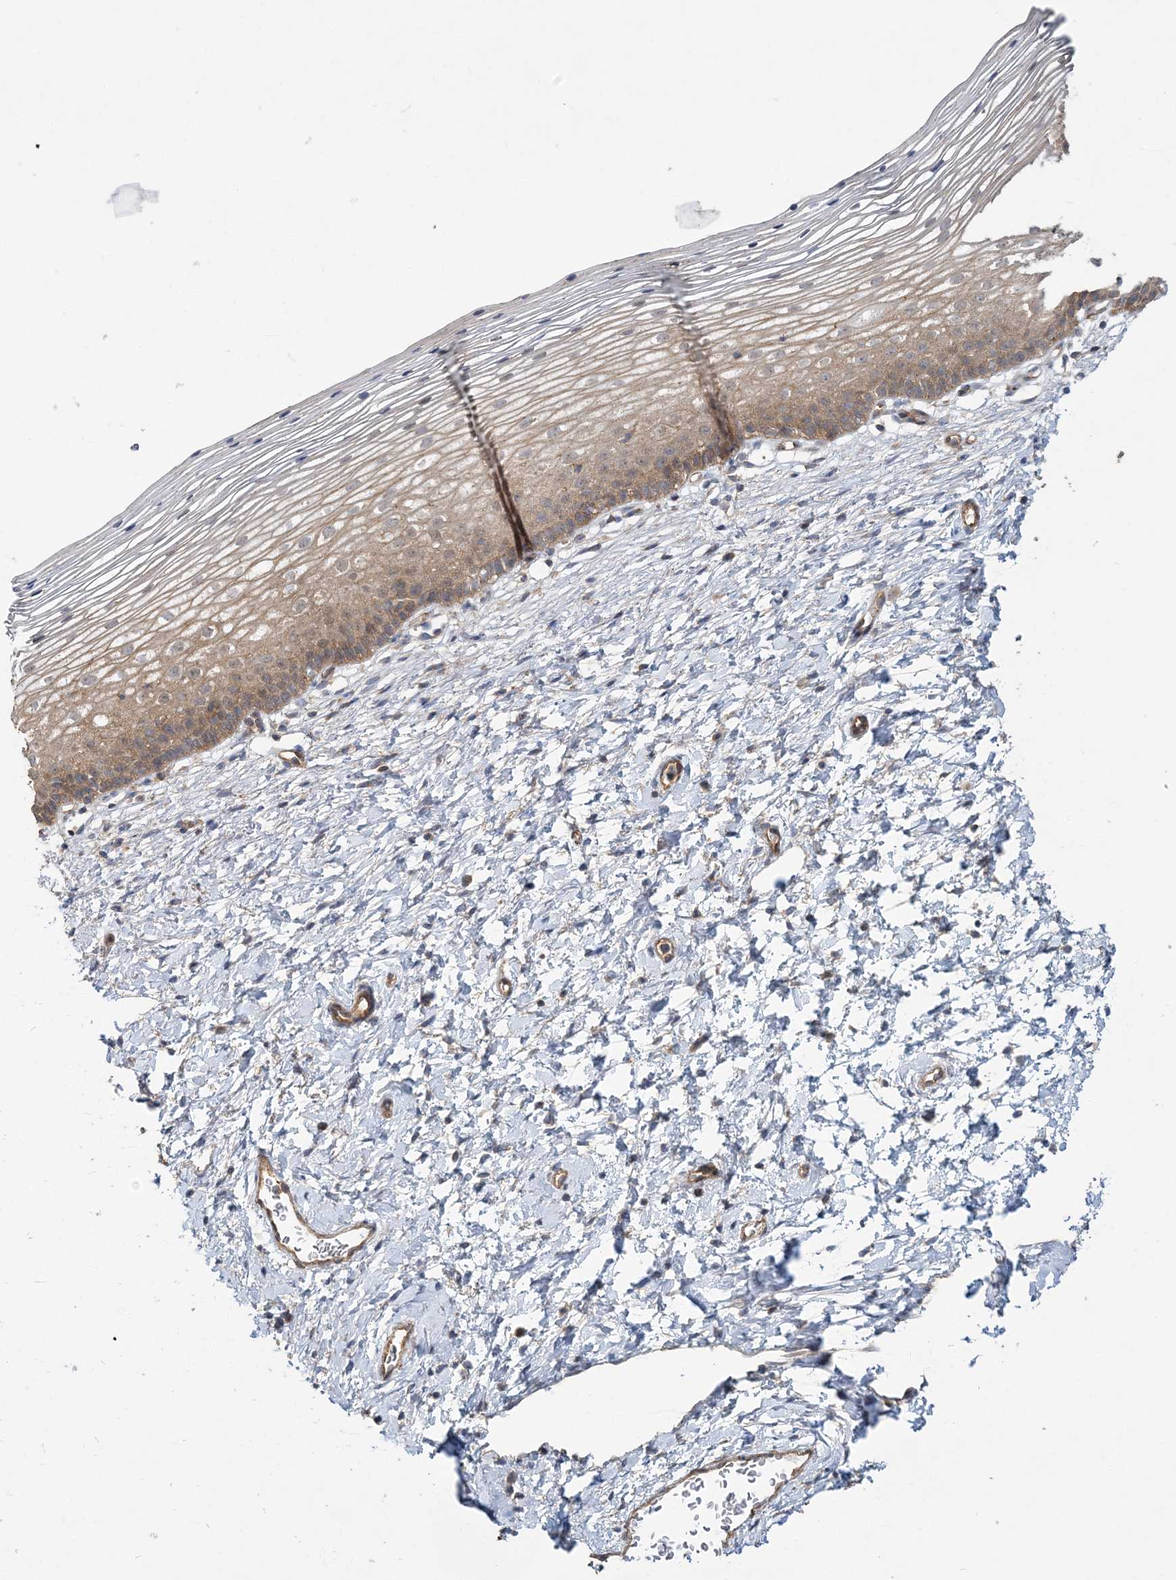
{"staining": {"intensity": "weak", "quantity": "<25%", "location": "cytoplasmic/membranous"}, "tissue": "cervix", "cell_type": "Glandular cells", "image_type": "normal", "snomed": [{"axis": "morphology", "description": "Normal tissue, NOS"}, {"axis": "topography", "description": "Cervix"}], "caption": "Immunohistochemistry (IHC) photomicrograph of benign human cervix stained for a protein (brown), which reveals no positivity in glandular cells.", "gene": "MAT2B", "patient": {"sex": "female", "age": 72}}